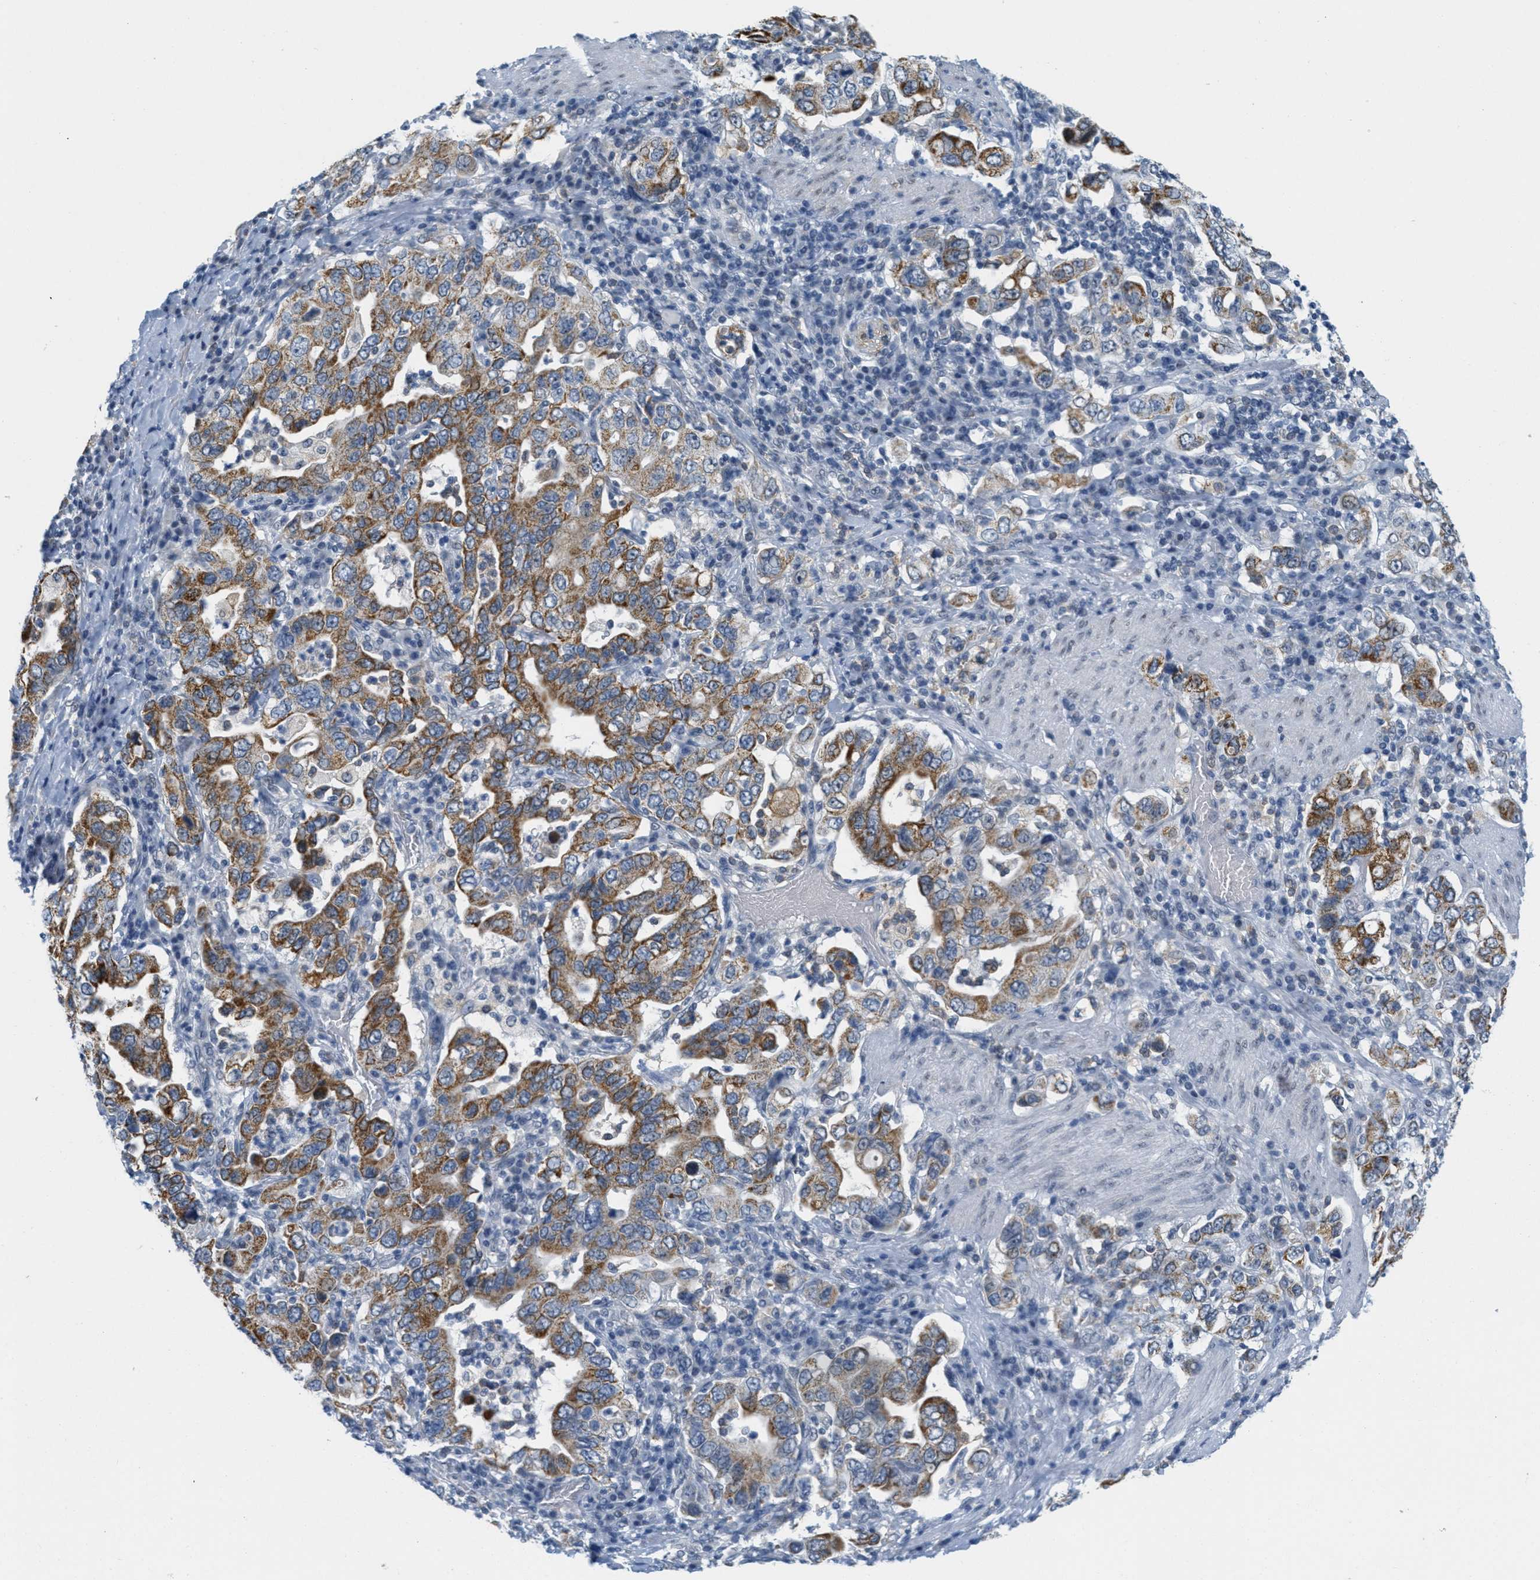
{"staining": {"intensity": "moderate", "quantity": ">75%", "location": "cytoplasmic/membranous"}, "tissue": "stomach cancer", "cell_type": "Tumor cells", "image_type": "cancer", "snomed": [{"axis": "morphology", "description": "Adenocarcinoma, NOS"}, {"axis": "topography", "description": "Stomach, upper"}], "caption": "Immunohistochemistry (IHC) of stomach cancer exhibits medium levels of moderate cytoplasmic/membranous staining in approximately >75% of tumor cells.", "gene": "HS3ST2", "patient": {"sex": "male", "age": 62}}